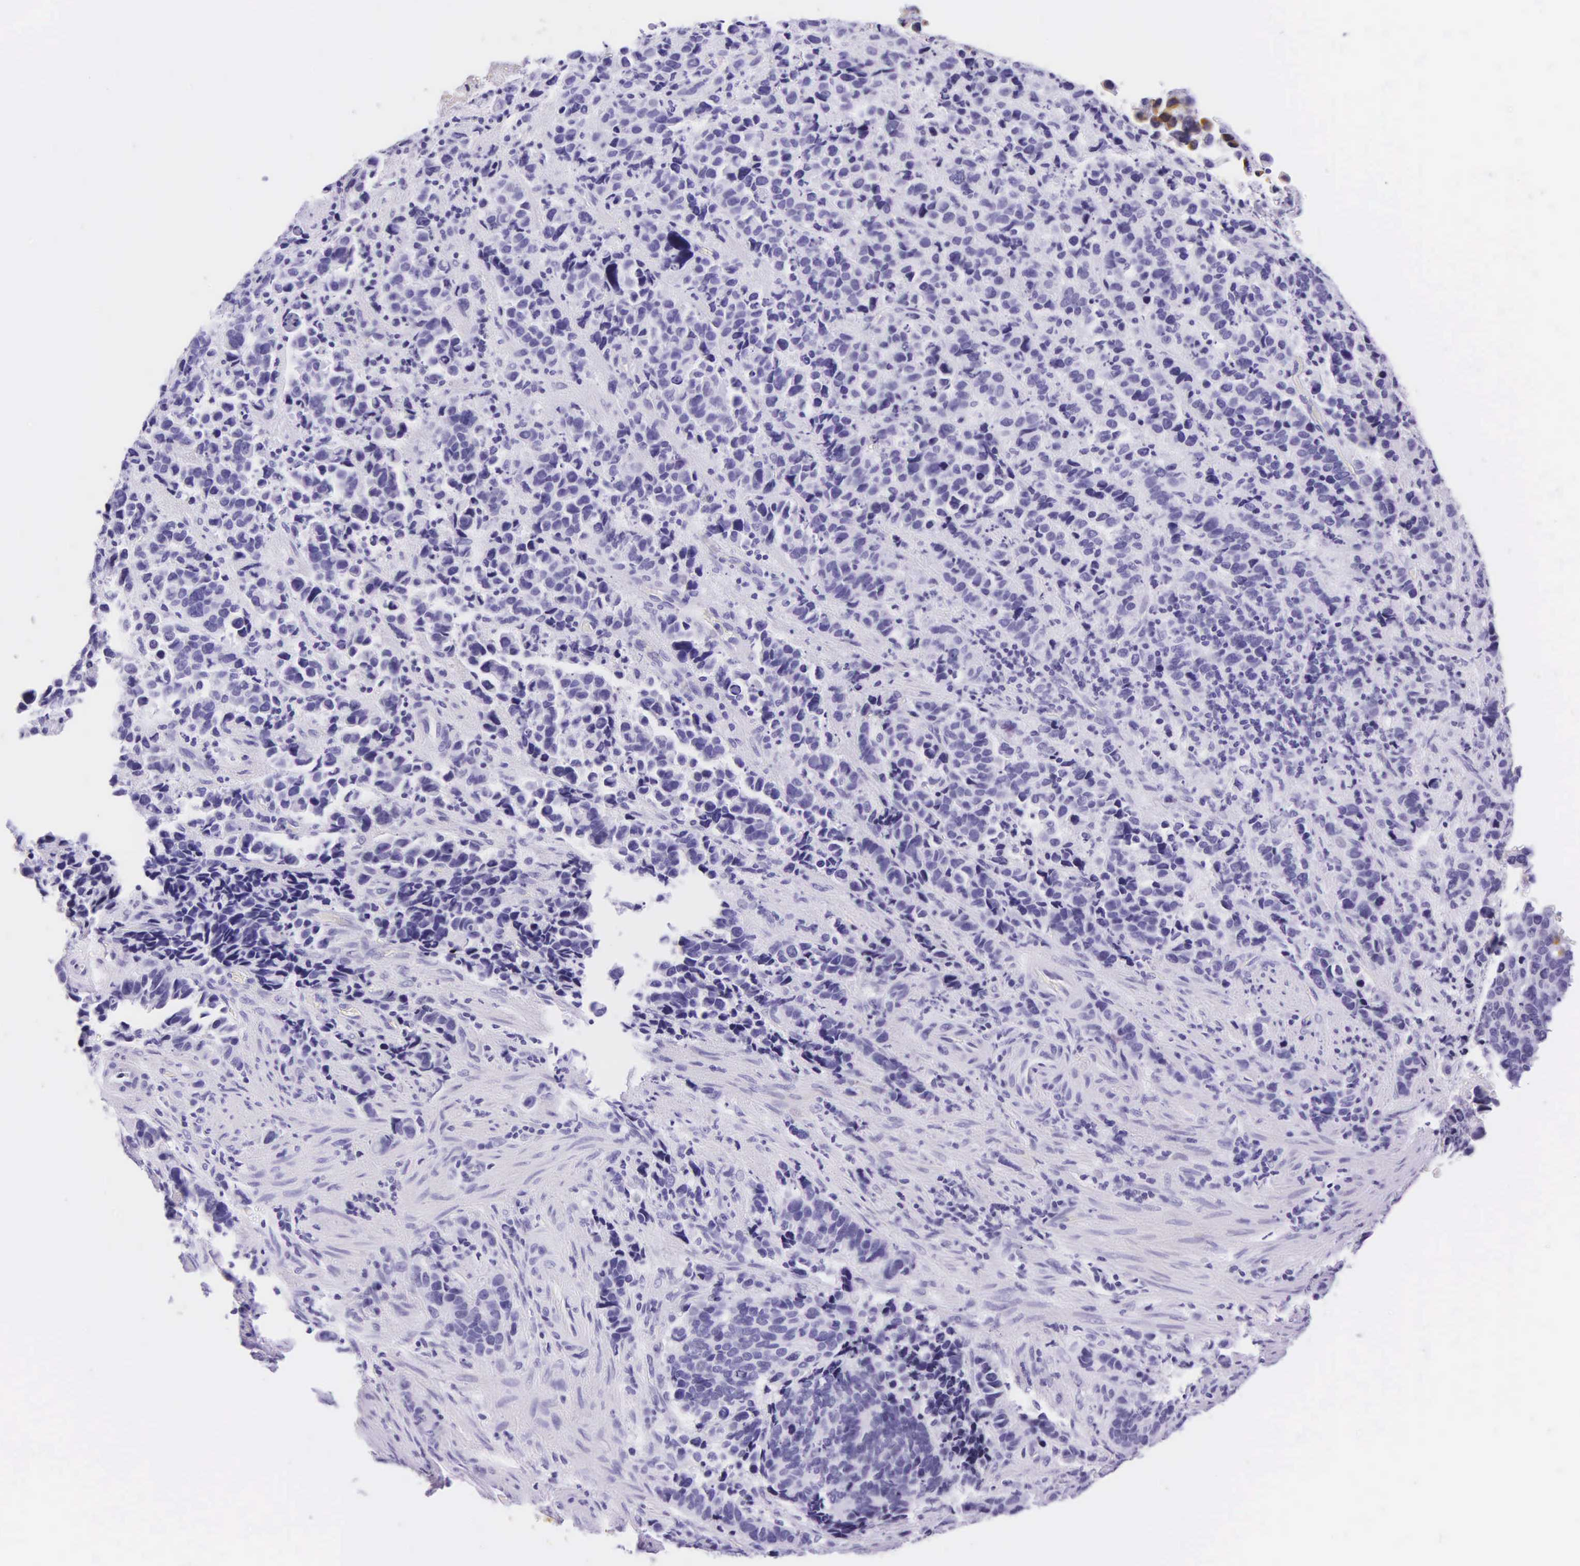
{"staining": {"intensity": "negative", "quantity": "none", "location": "none"}, "tissue": "stomach cancer", "cell_type": "Tumor cells", "image_type": "cancer", "snomed": [{"axis": "morphology", "description": "Adenocarcinoma, NOS"}, {"axis": "topography", "description": "Stomach, upper"}], "caption": "The micrograph exhibits no significant positivity in tumor cells of adenocarcinoma (stomach). (DAB (3,3'-diaminobenzidine) immunohistochemistry, high magnification).", "gene": "KRT20", "patient": {"sex": "male", "age": 71}}